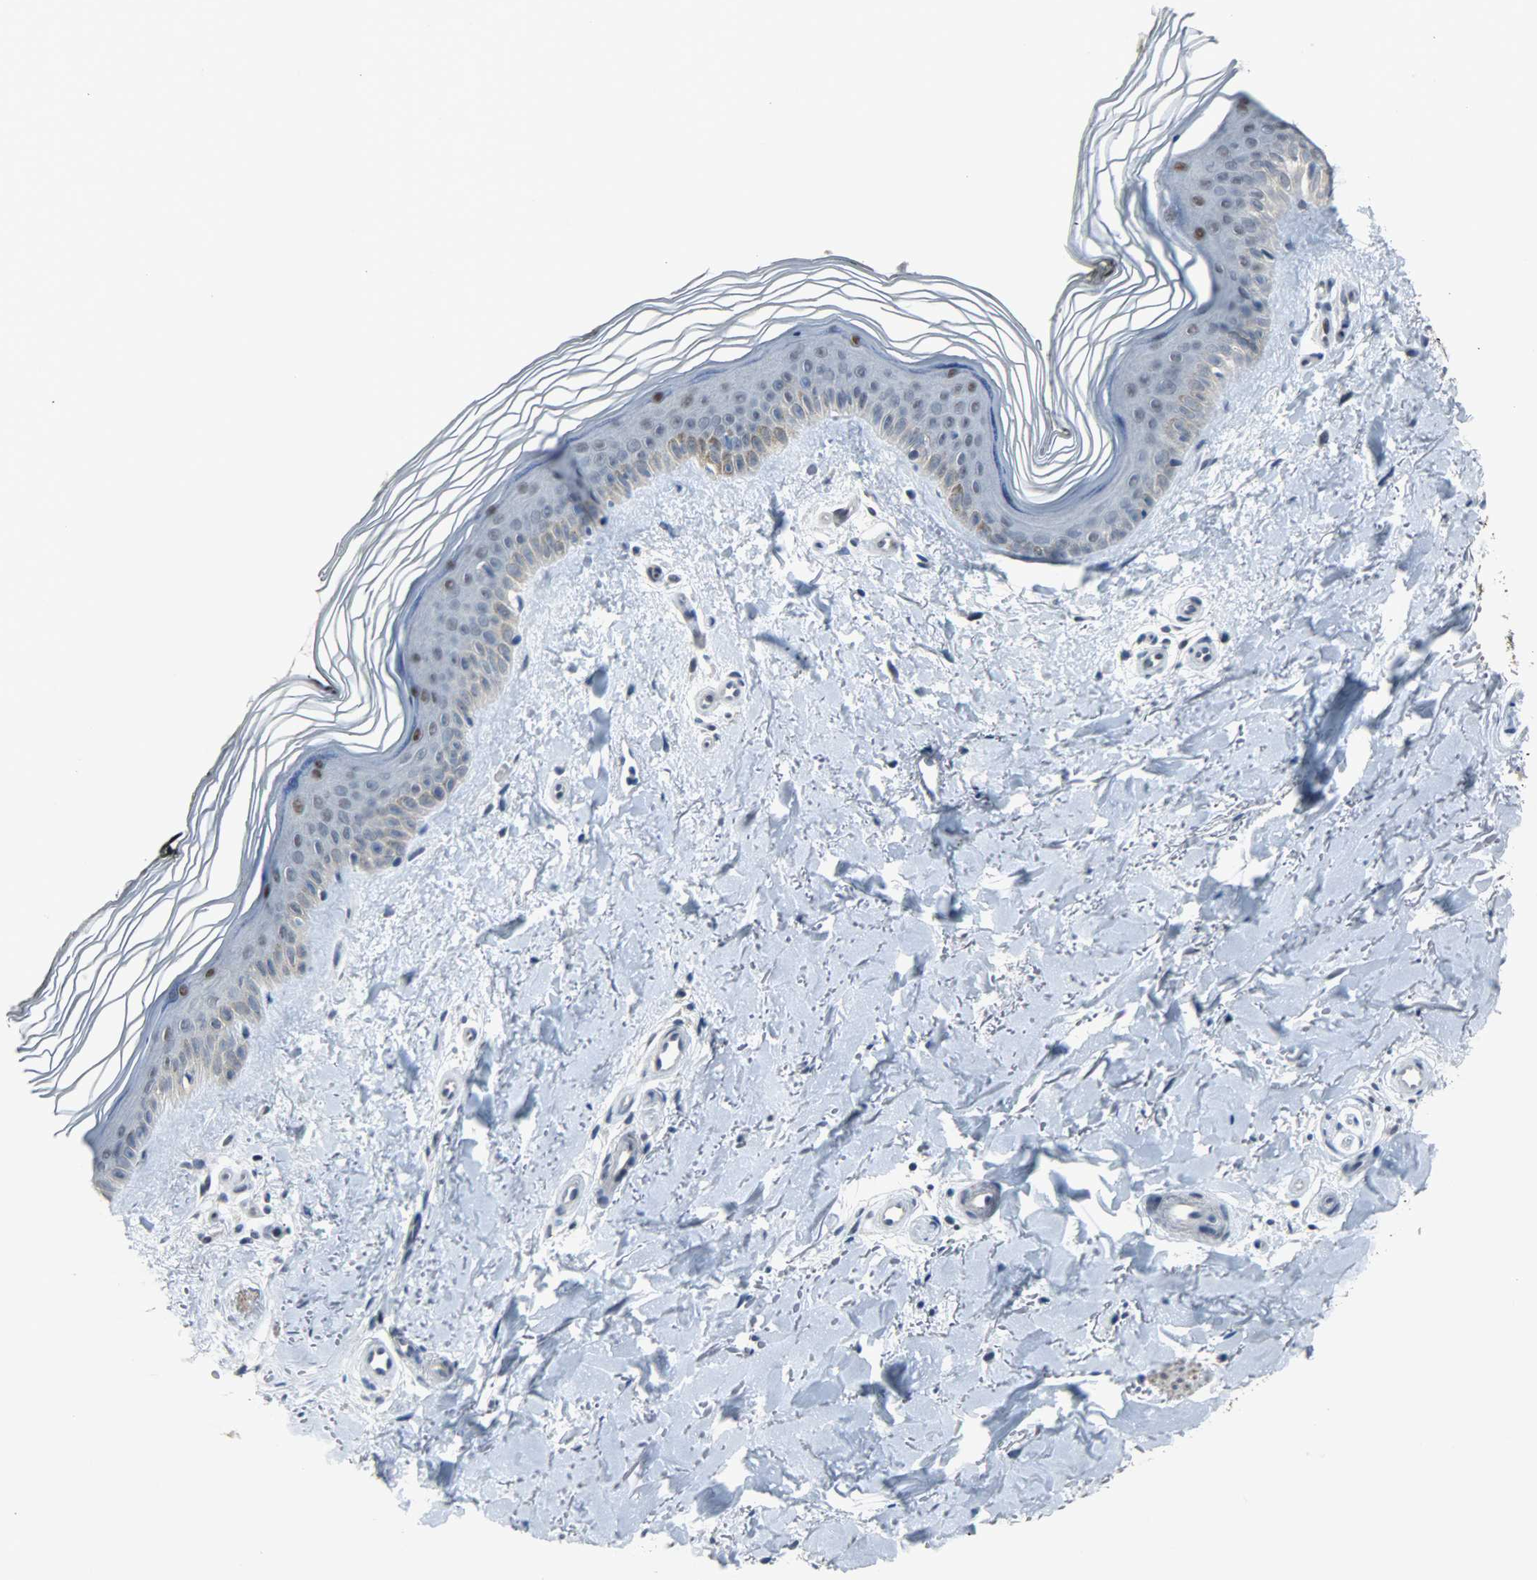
{"staining": {"intensity": "negative", "quantity": "none", "location": "none"}, "tissue": "skin", "cell_type": "Fibroblasts", "image_type": "normal", "snomed": [{"axis": "morphology", "description": "Normal tissue, NOS"}, {"axis": "topography", "description": "Skin"}], "caption": "IHC photomicrograph of normal human skin stained for a protein (brown), which shows no staining in fibroblasts. Brightfield microscopy of immunohistochemistry (IHC) stained with DAB (3,3'-diaminobenzidine) (brown) and hematoxylin (blue), captured at high magnification.", "gene": "PPARG", "patient": {"sex": "female", "age": 19}}